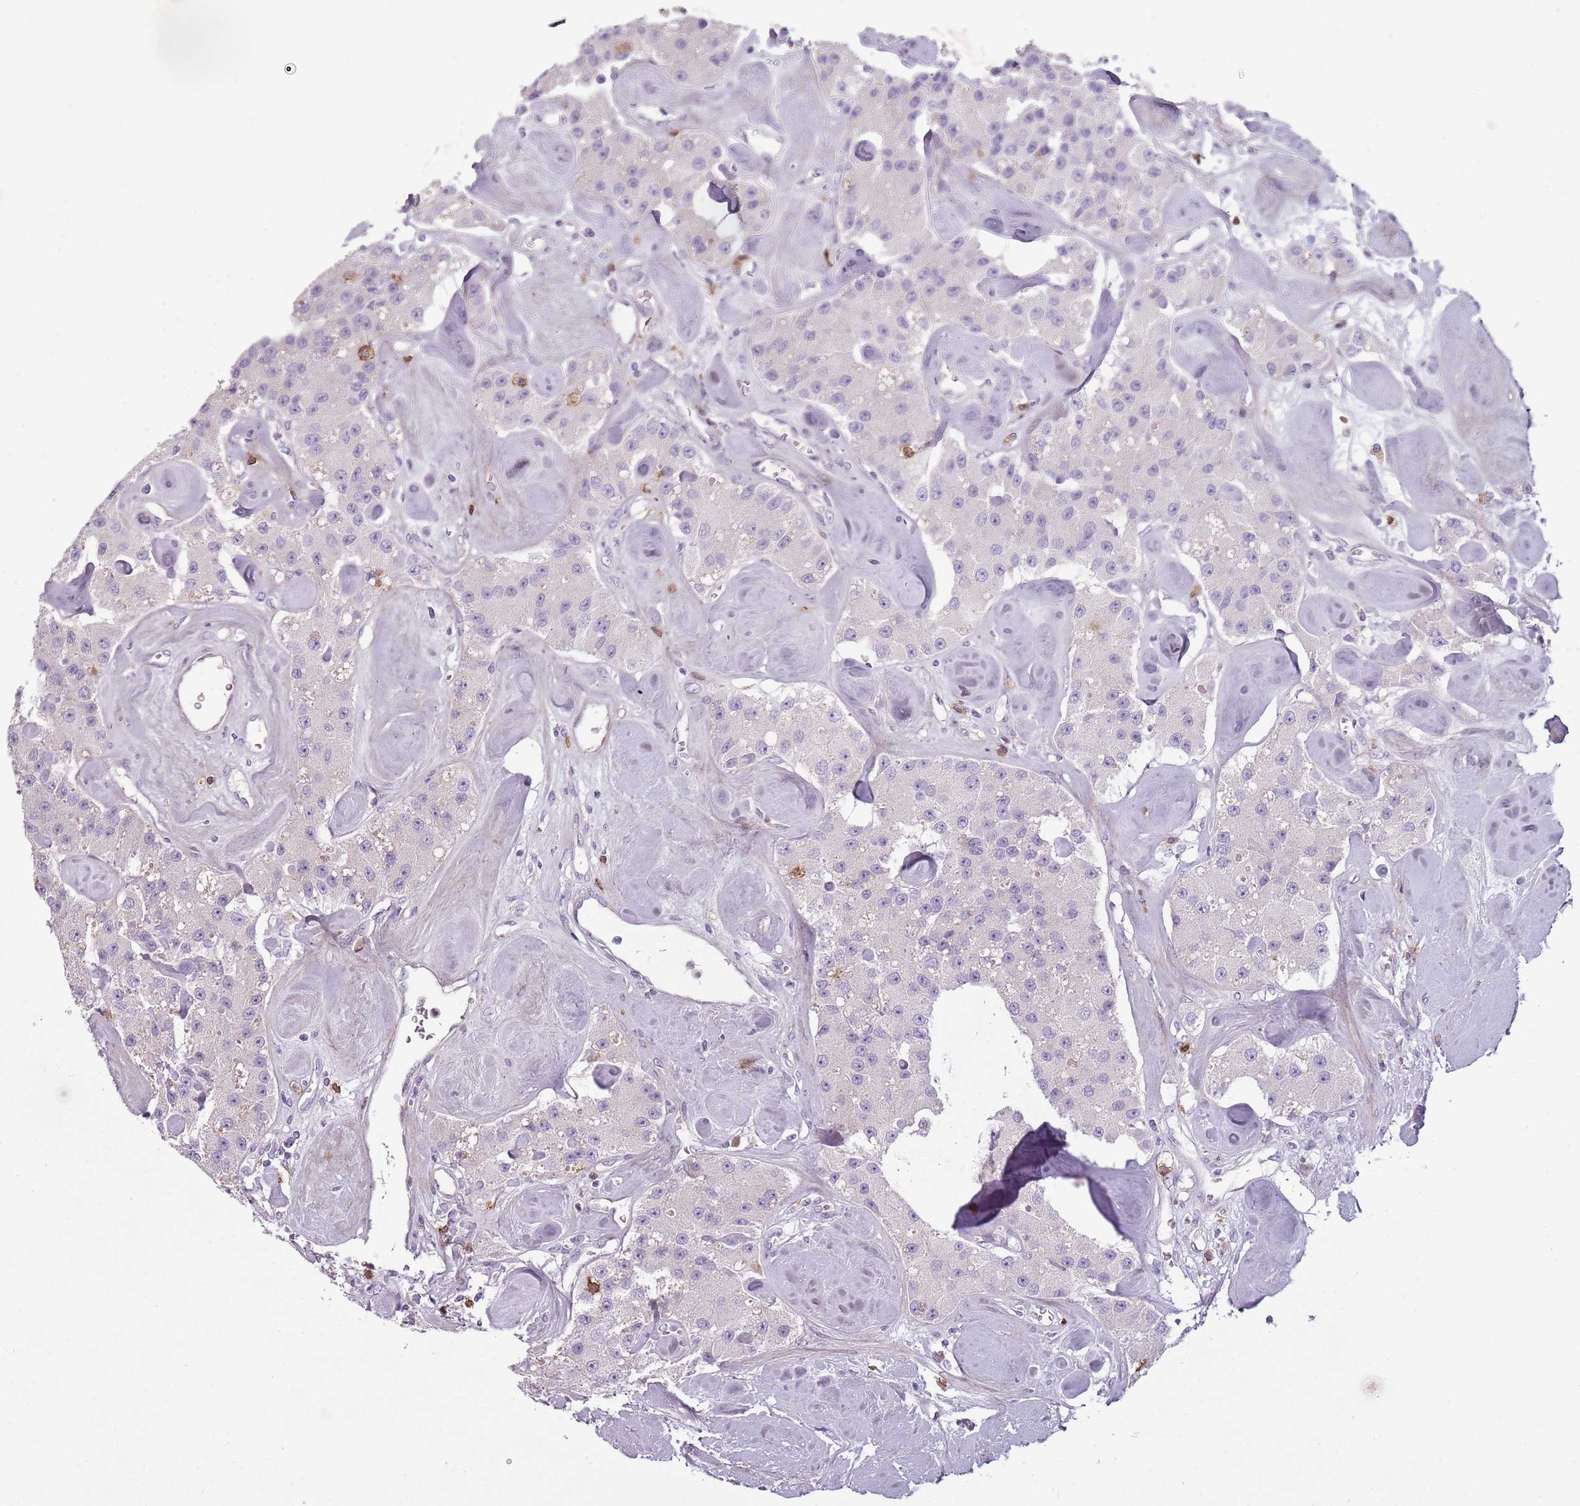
{"staining": {"intensity": "negative", "quantity": "none", "location": "none"}, "tissue": "carcinoid", "cell_type": "Tumor cells", "image_type": "cancer", "snomed": [{"axis": "morphology", "description": "Carcinoid, malignant, NOS"}, {"axis": "topography", "description": "Pancreas"}], "caption": "A high-resolution photomicrograph shows immunohistochemistry staining of carcinoid (malignant), which displays no significant expression in tumor cells. (DAB IHC, high magnification).", "gene": "ZNF583", "patient": {"sex": "male", "age": 41}}